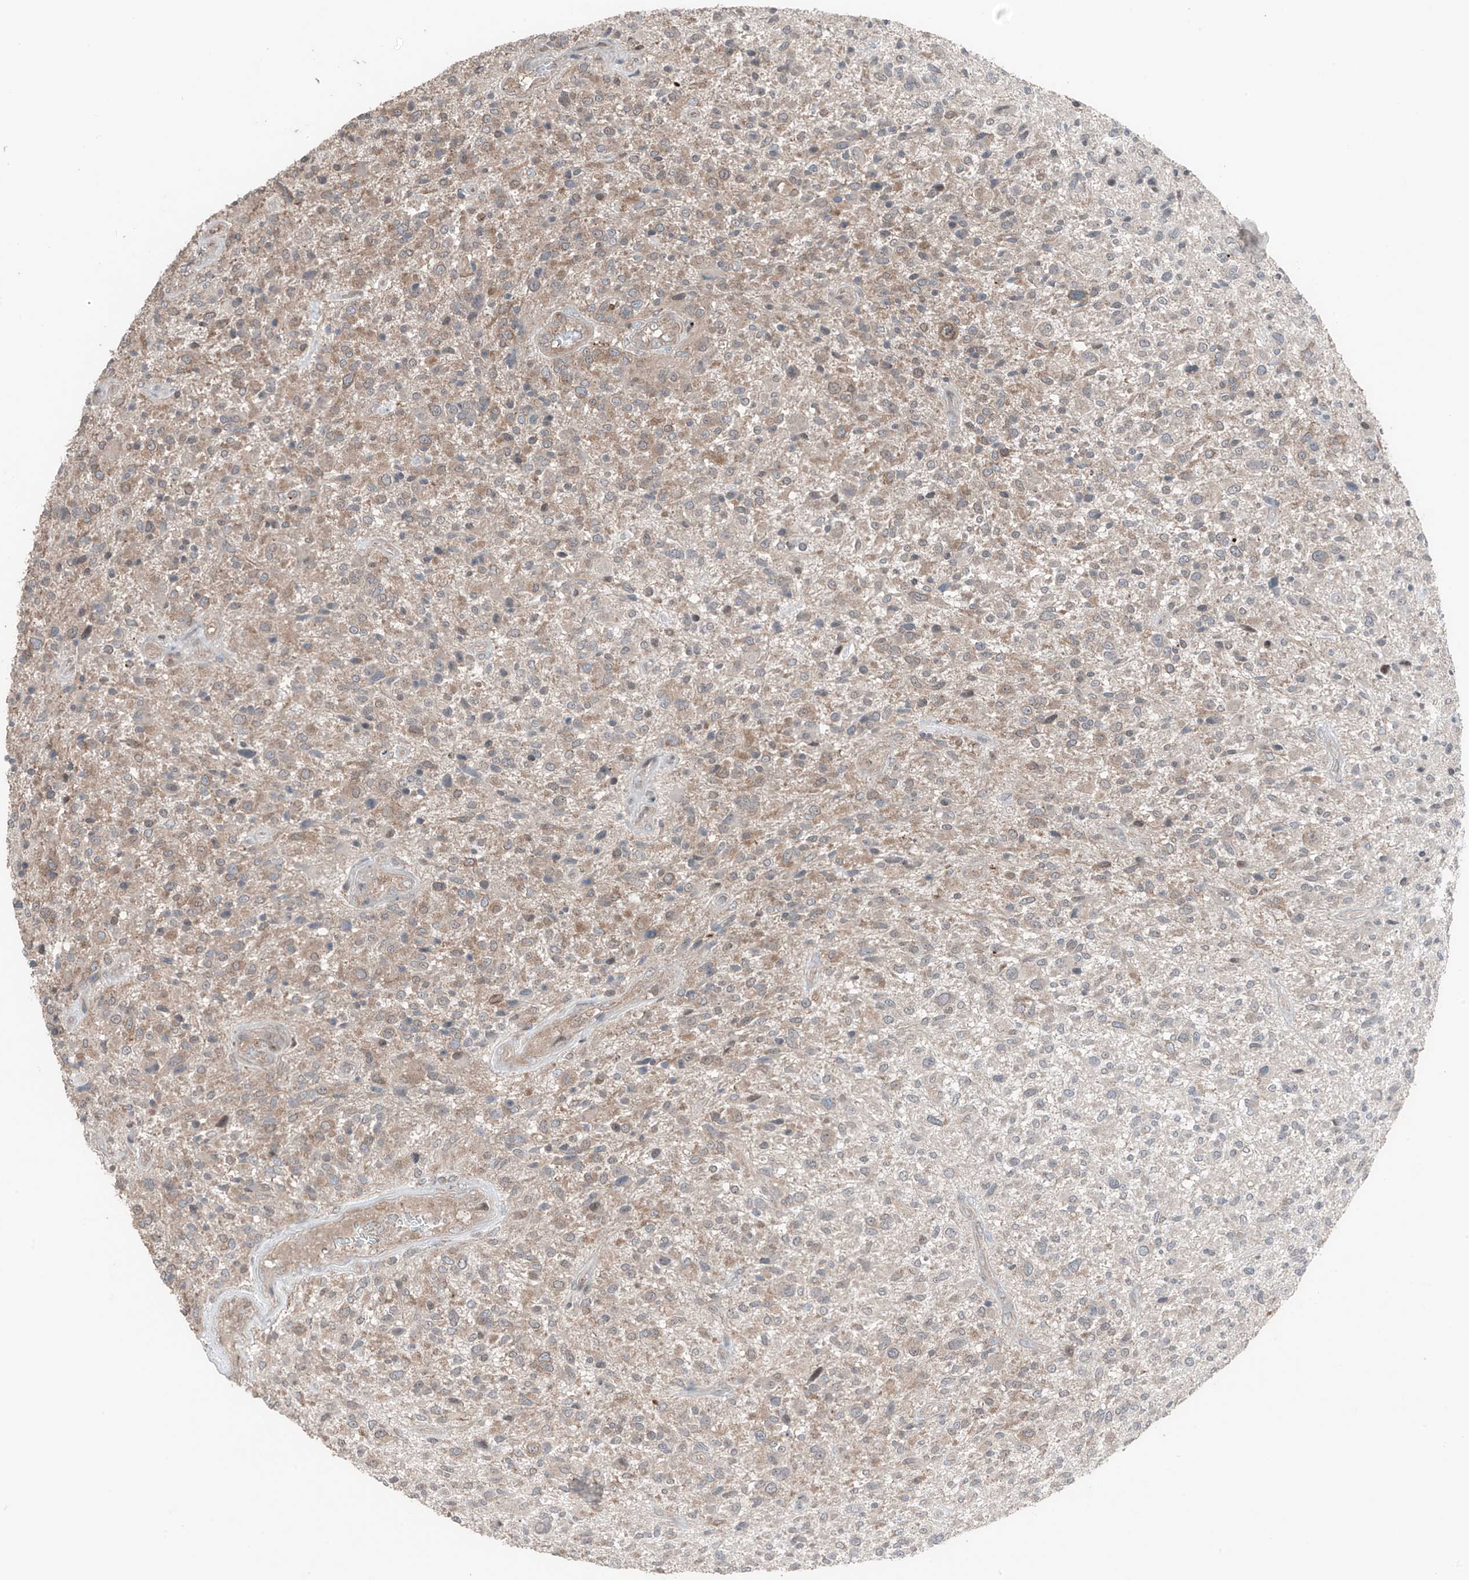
{"staining": {"intensity": "weak", "quantity": "25%-75%", "location": "cytoplasmic/membranous"}, "tissue": "glioma", "cell_type": "Tumor cells", "image_type": "cancer", "snomed": [{"axis": "morphology", "description": "Glioma, malignant, High grade"}, {"axis": "topography", "description": "Brain"}], "caption": "Glioma stained with immunohistochemistry (IHC) exhibits weak cytoplasmic/membranous expression in approximately 25%-75% of tumor cells. Using DAB (brown) and hematoxylin (blue) stains, captured at high magnification using brightfield microscopy.", "gene": "TXNDC9", "patient": {"sex": "male", "age": 47}}